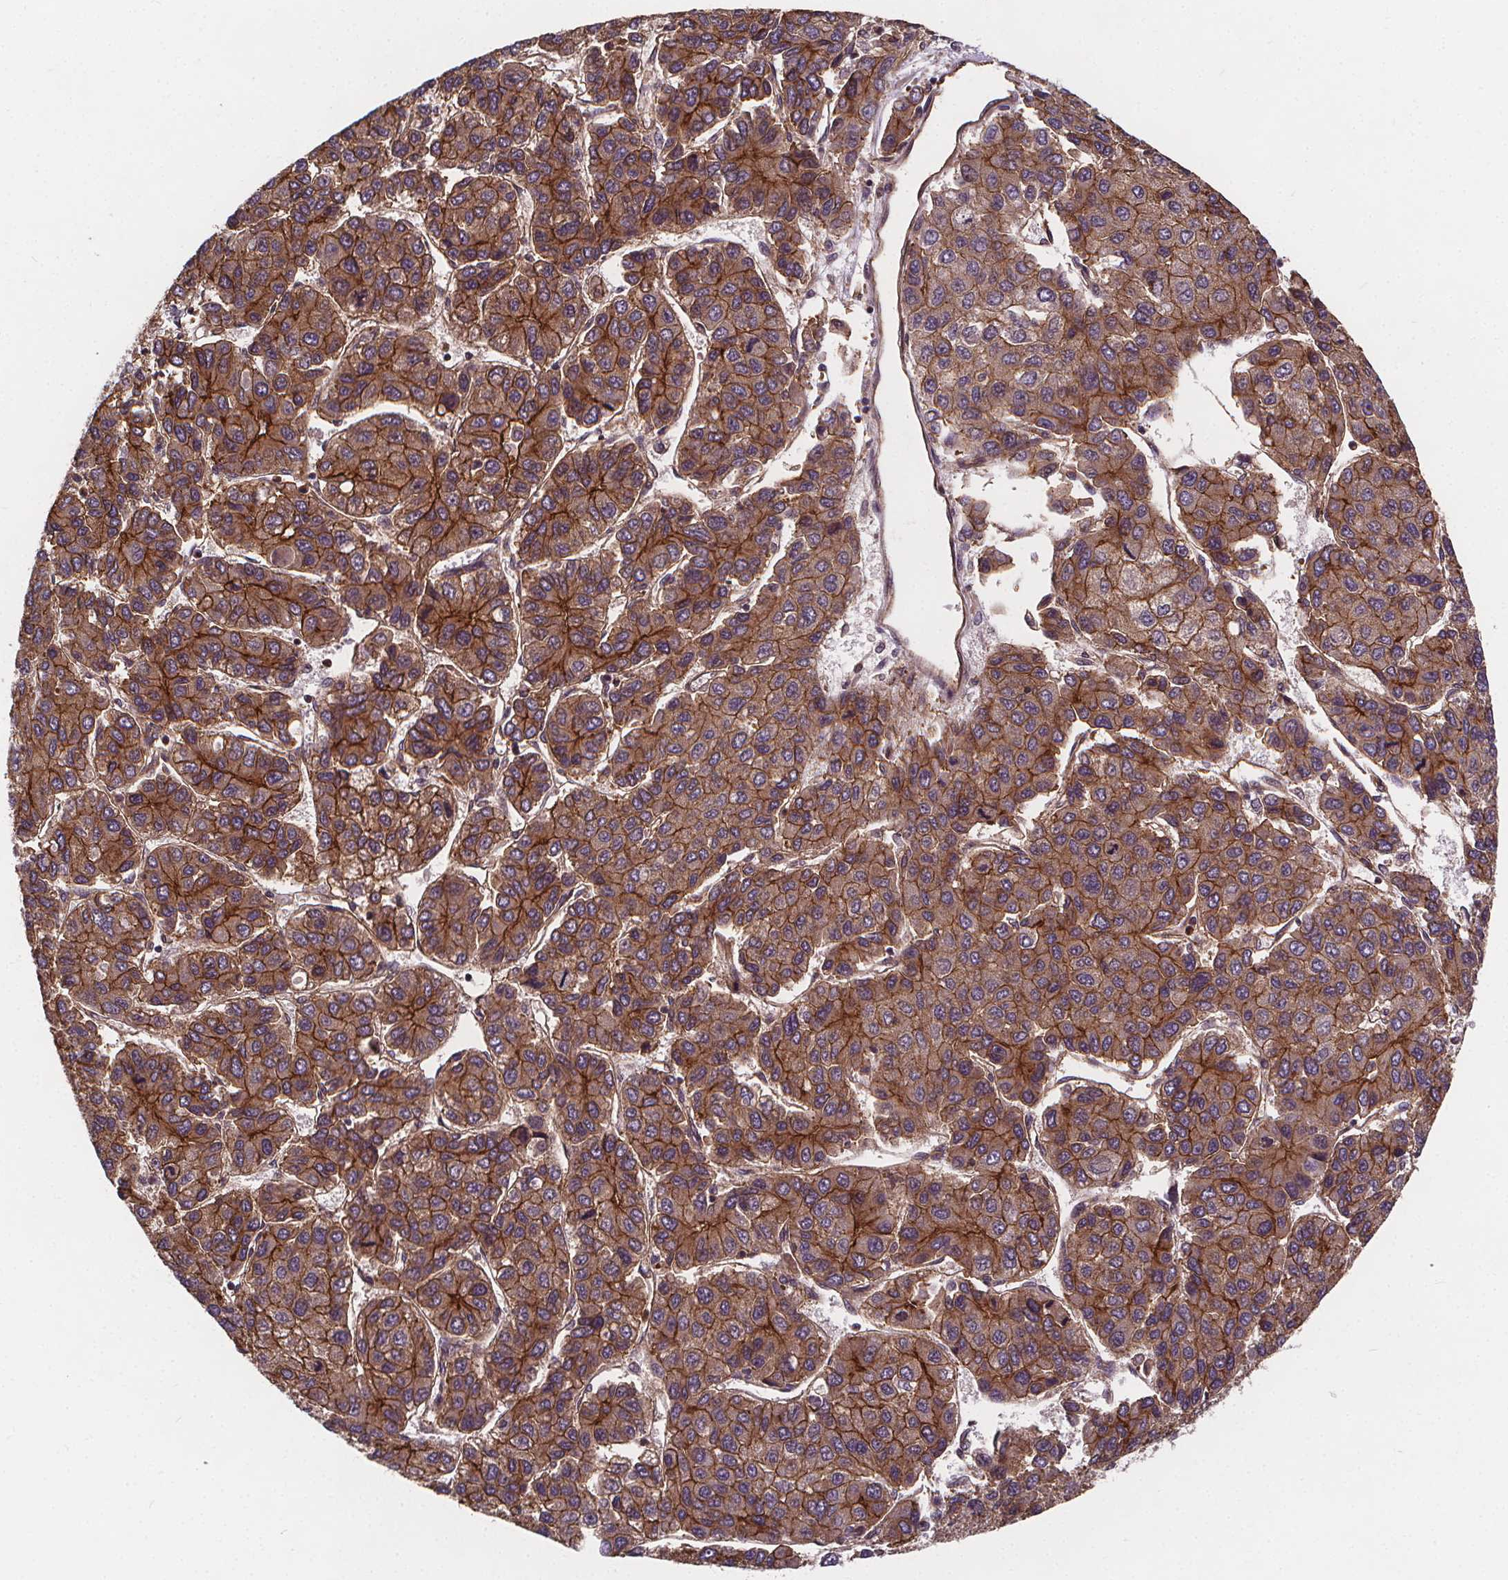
{"staining": {"intensity": "strong", "quantity": ">75%", "location": "cytoplasmic/membranous"}, "tissue": "liver cancer", "cell_type": "Tumor cells", "image_type": "cancer", "snomed": [{"axis": "morphology", "description": "Carcinoma, Hepatocellular, NOS"}, {"axis": "topography", "description": "Liver"}], "caption": "Liver cancer stained for a protein (brown) shows strong cytoplasmic/membranous positive expression in about >75% of tumor cells.", "gene": "CLINT1", "patient": {"sex": "female", "age": 66}}